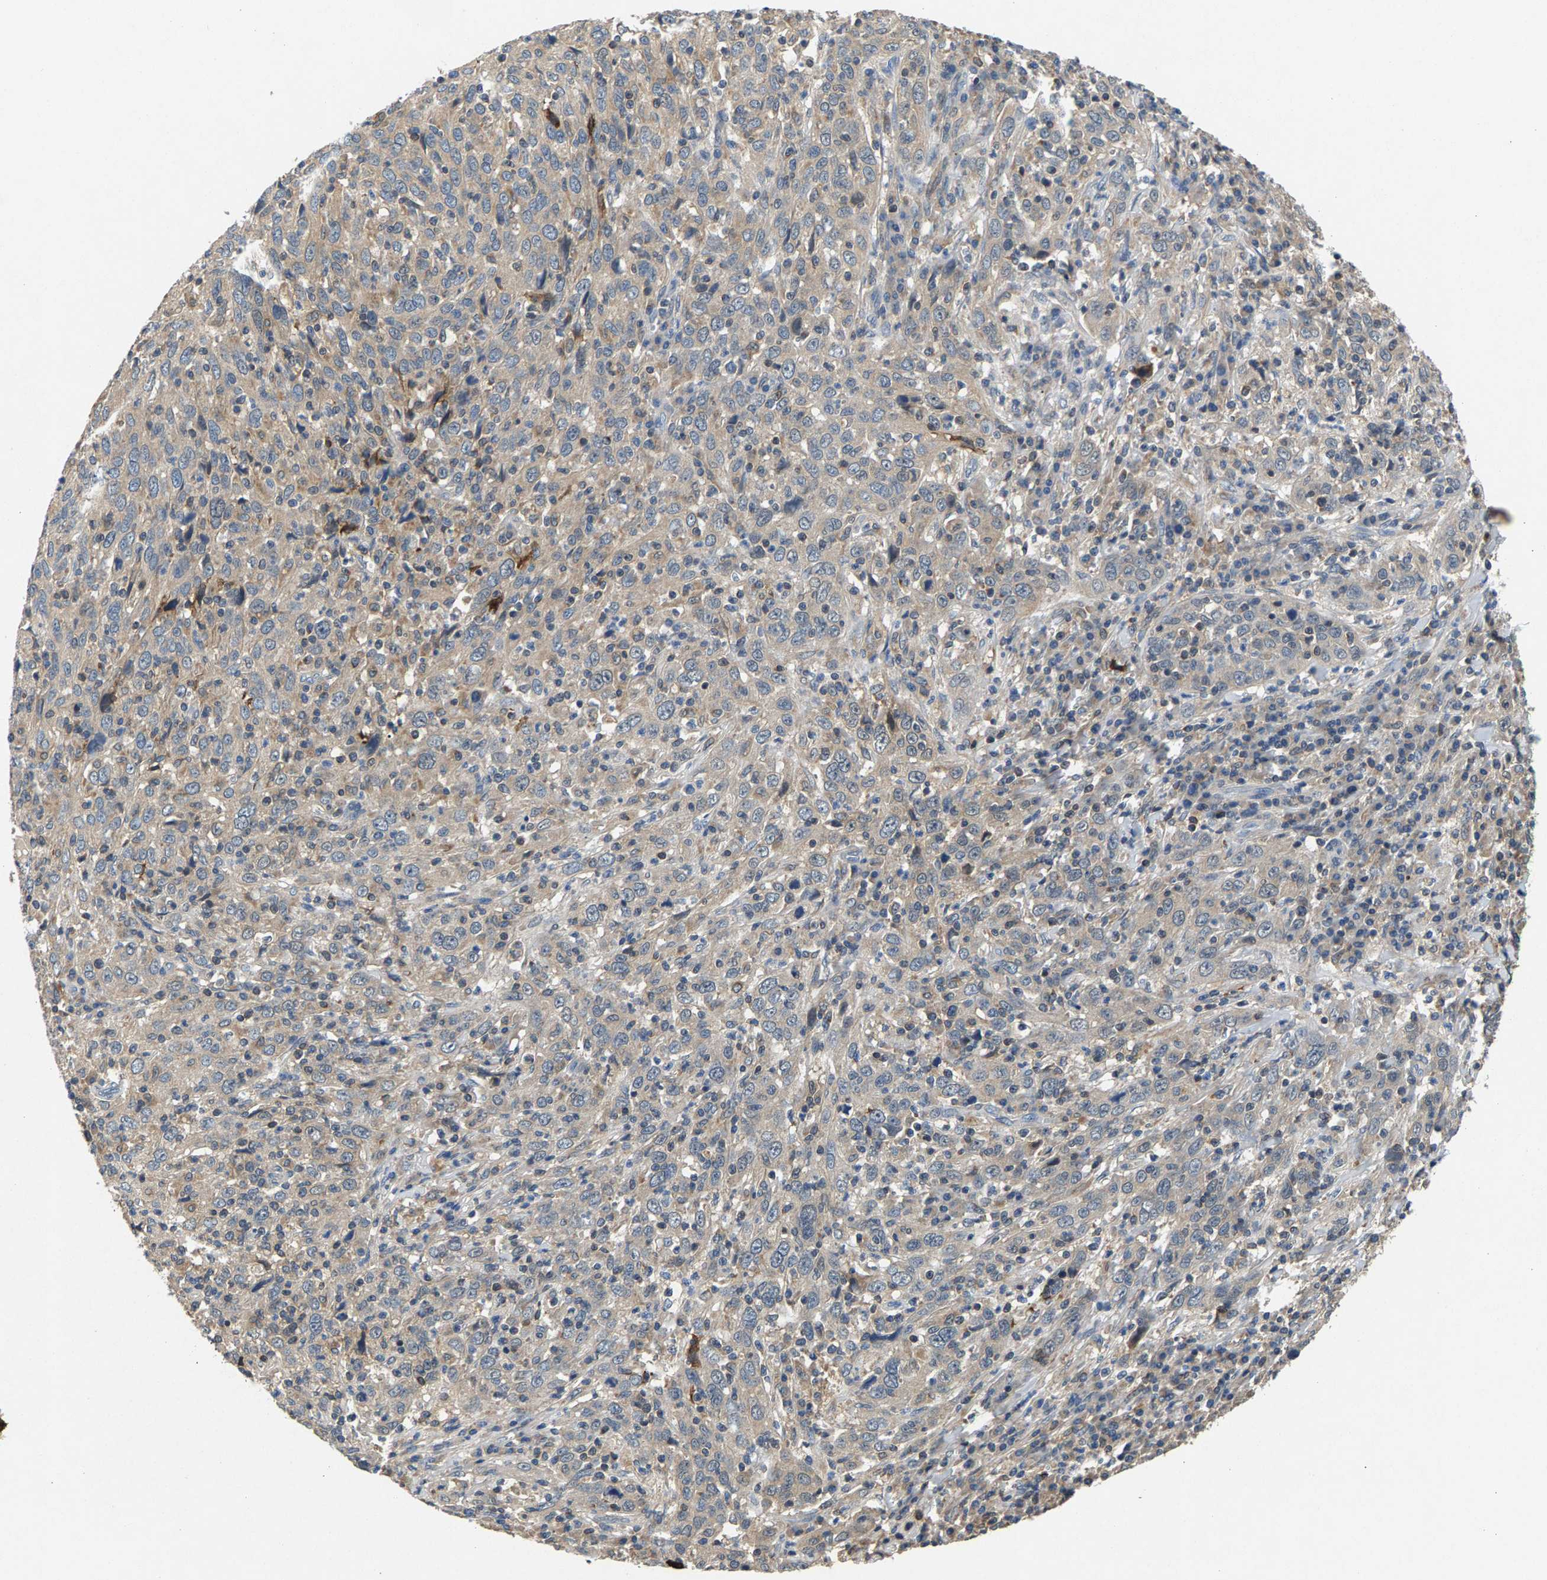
{"staining": {"intensity": "weak", "quantity": "25%-75%", "location": "cytoplasmic/membranous"}, "tissue": "cervical cancer", "cell_type": "Tumor cells", "image_type": "cancer", "snomed": [{"axis": "morphology", "description": "Squamous cell carcinoma, NOS"}, {"axis": "topography", "description": "Cervix"}], "caption": "Protein staining reveals weak cytoplasmic/membranous staining in about 25%-75% of tumor cells in cervical squamous cell carcinoma.", "gene": "NT5C", "patient": {"sex": "female", "age": 46}}